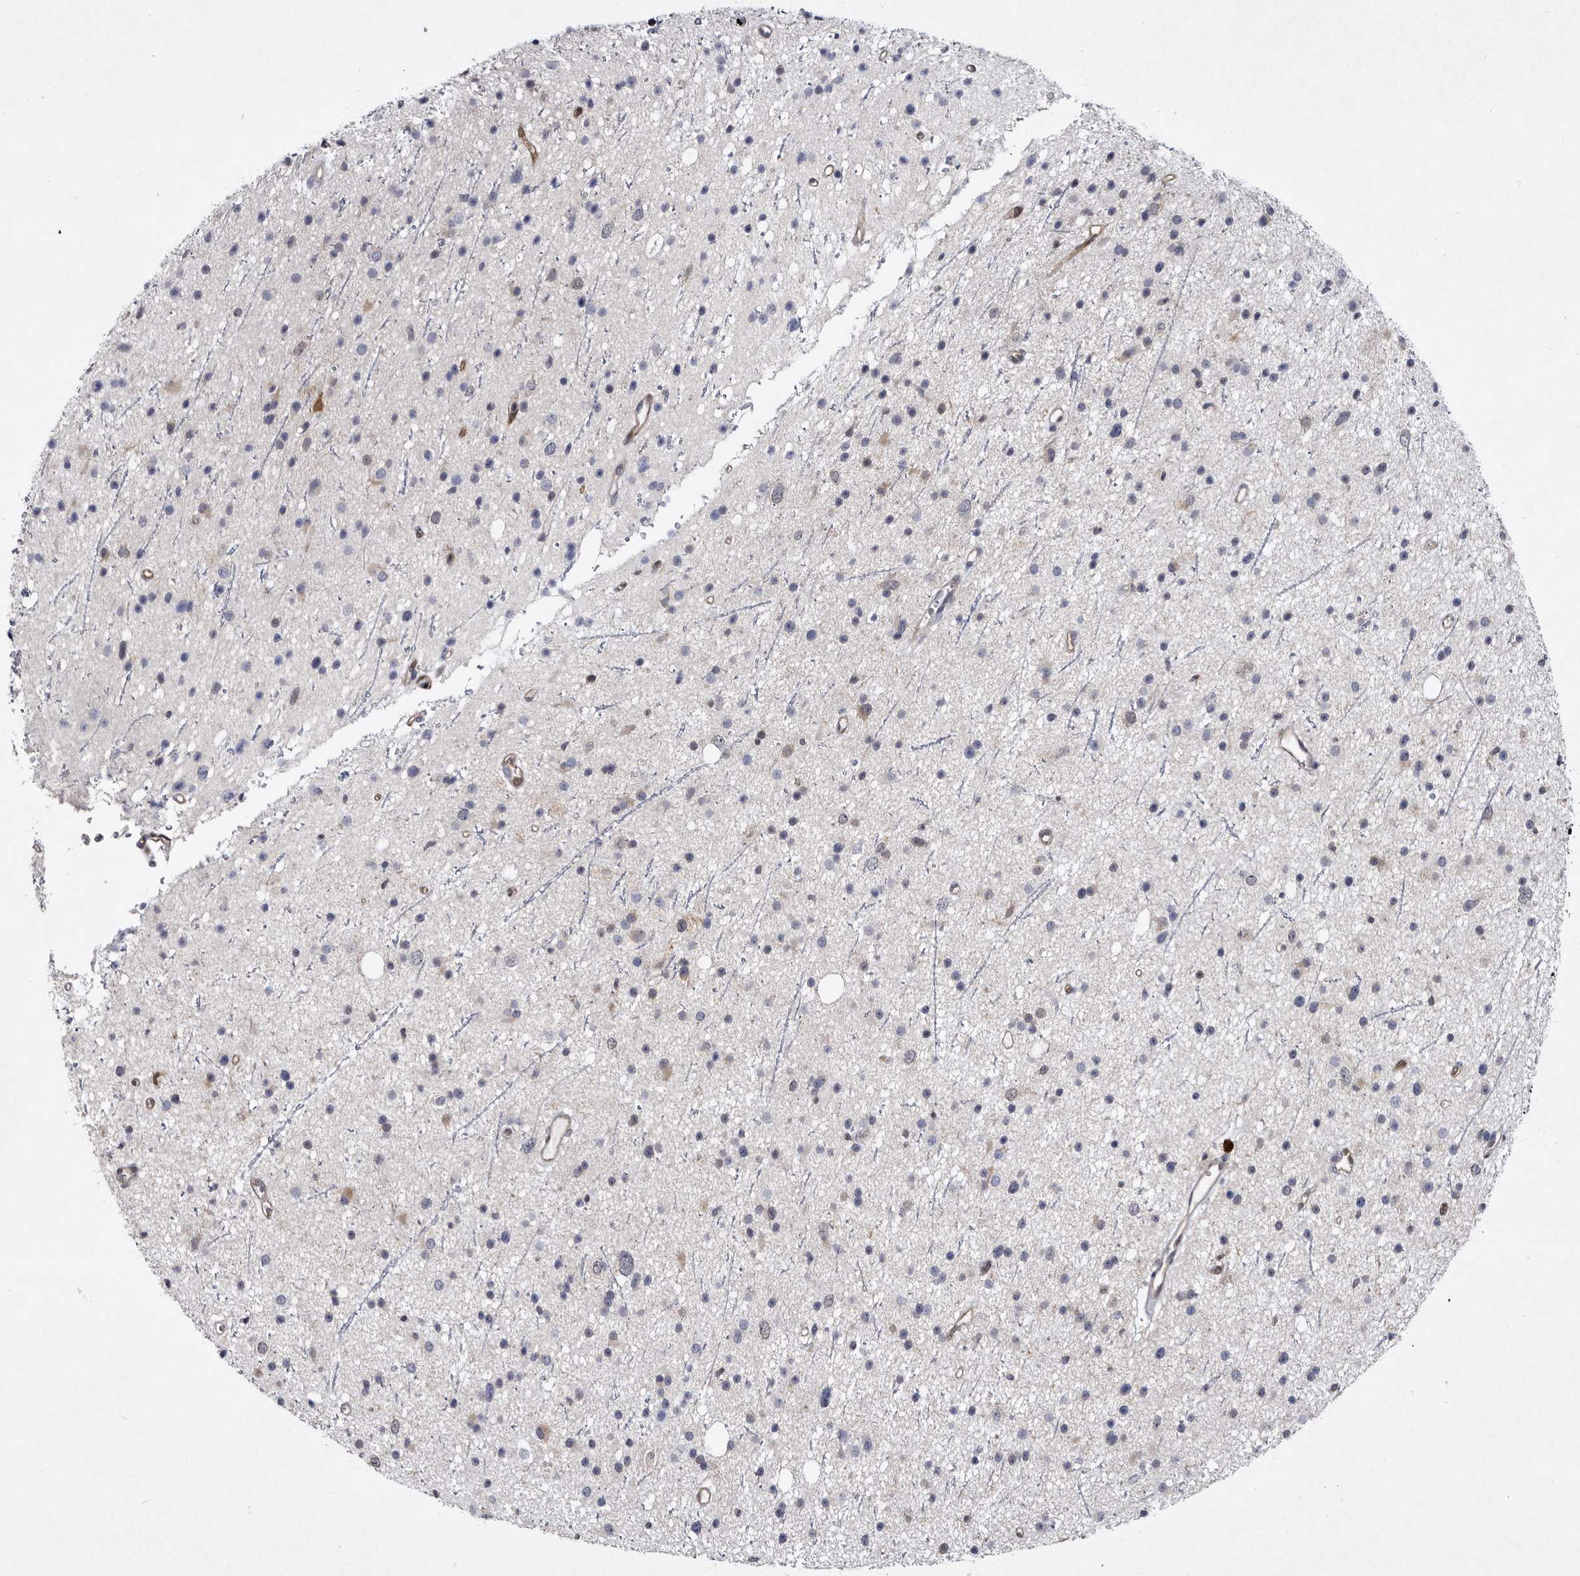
{"staining": {"intensity": "negative", "quantity": "none", "location": "none"}, "tissue": "glioma", "cell_type": "Tumor cells", "image_type": "cancer", "snomed": [{"axis": "morphology", "description": "Glioma, malignant, Low grade"}, {"axis": "topography", "description": "Cerebral cortex"}], "caption": "Immunohistochemical staining of human glioma shows no significant staining in tumor cells. The staining is performed using DAB (3,3'-diaminobenzidine) brown chromogen with nuclei counter-stained in using hematoxylin.", "gene": "SERPINB8", "patient": {"sex": "female", "age": 39}}